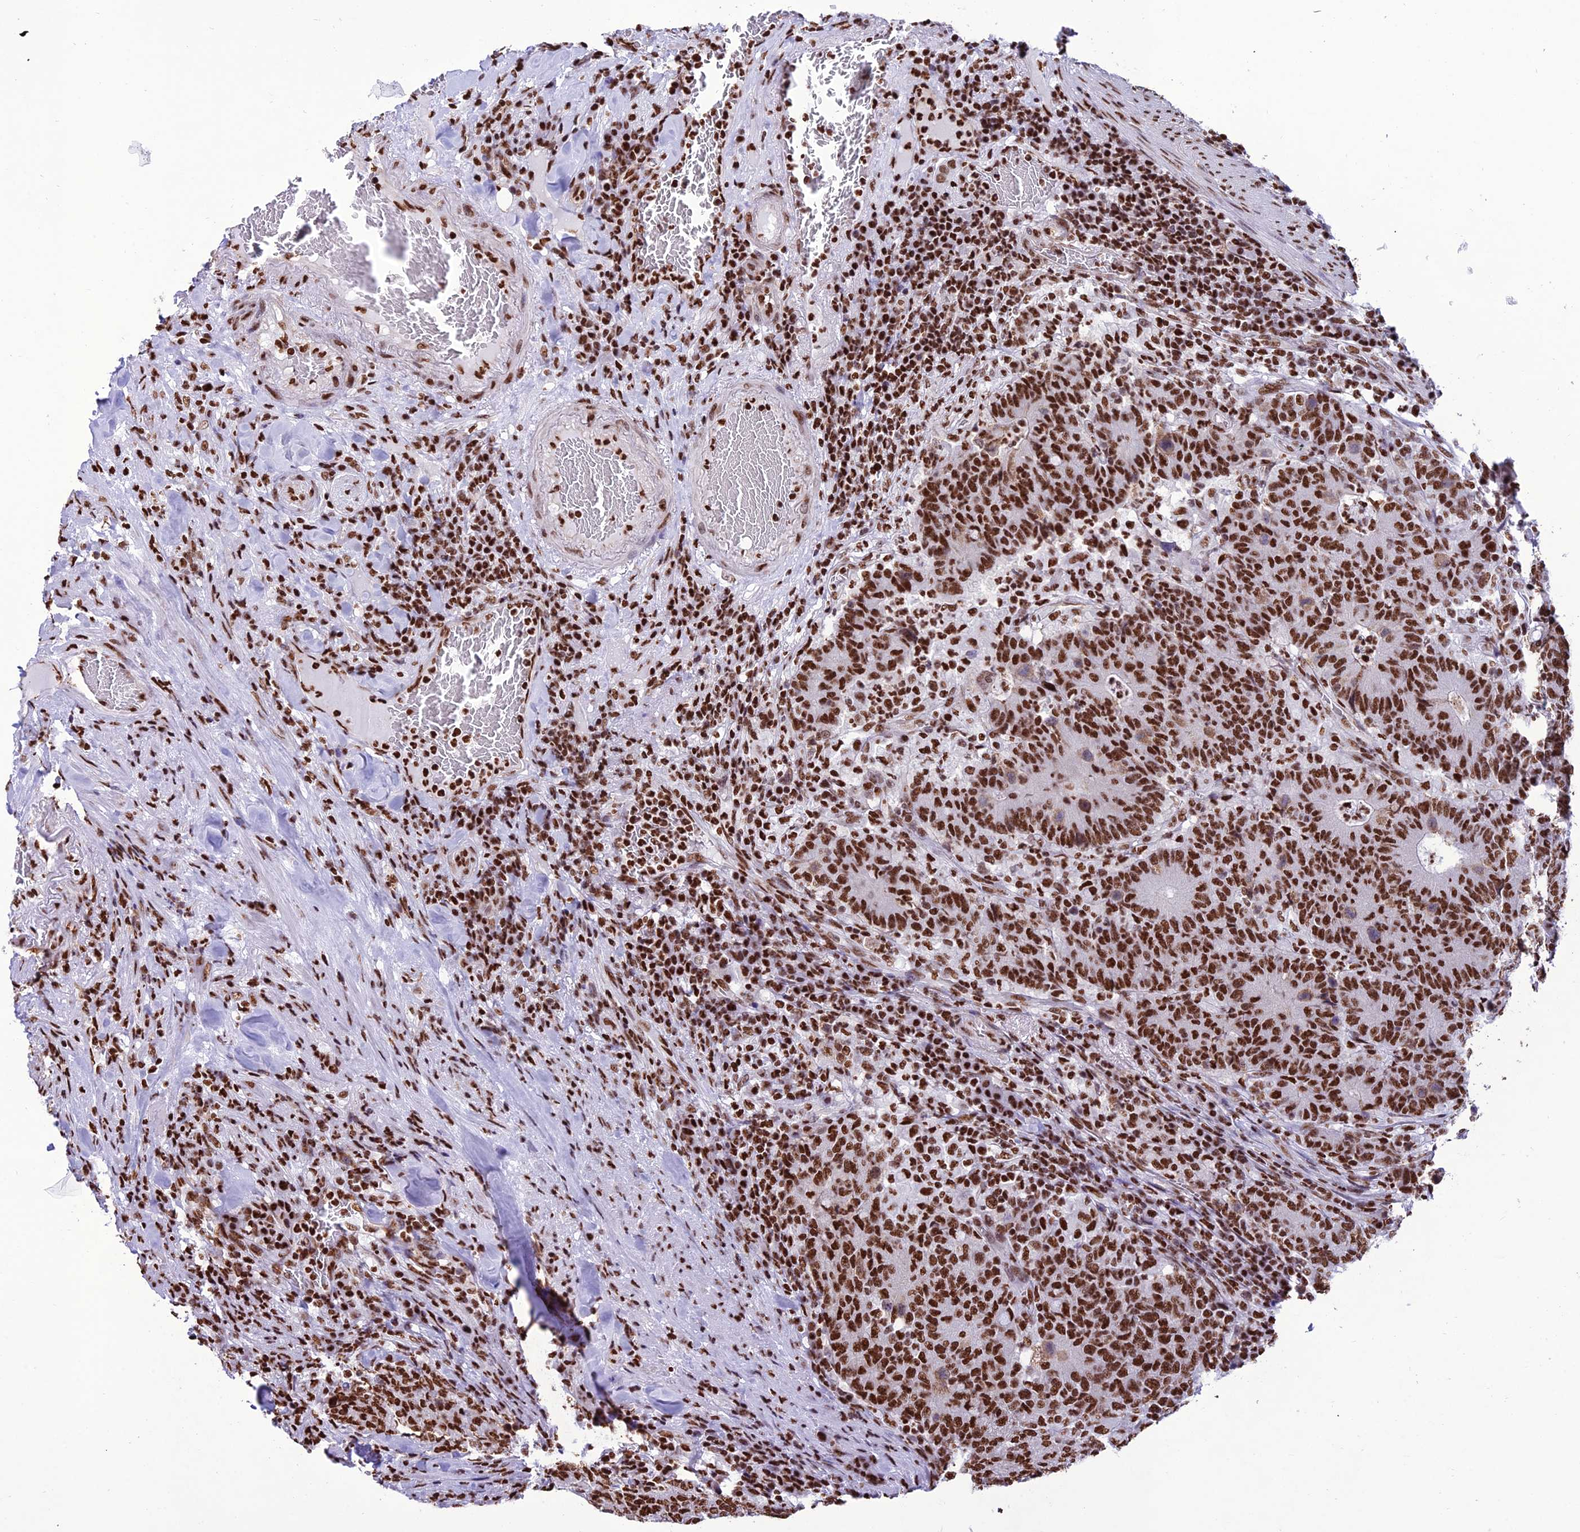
{"staining": {"intensity": "strong", "quantity": ">75%", "location": "nuclear"}, "tissue": "colorectal cancer", "cell_type": "Tumor cells", "image_type": "cancer", "snomed": [{"axis": "morphology", "description": "Normal tissue, NOS"}, {"axis": "morphology", "description": "Adenocarcinoma, NOS"}, {"axis": "topography", "description": "Colon"}], "caption": "Immunohistochemistry (IHC) of colorectal adenocarcinoma exhibits high levels of strong nuclear positivity in approximately >75% of tumor cells.", "gene": "INO80E", "patient": {"sex": "female", "age": 75}}